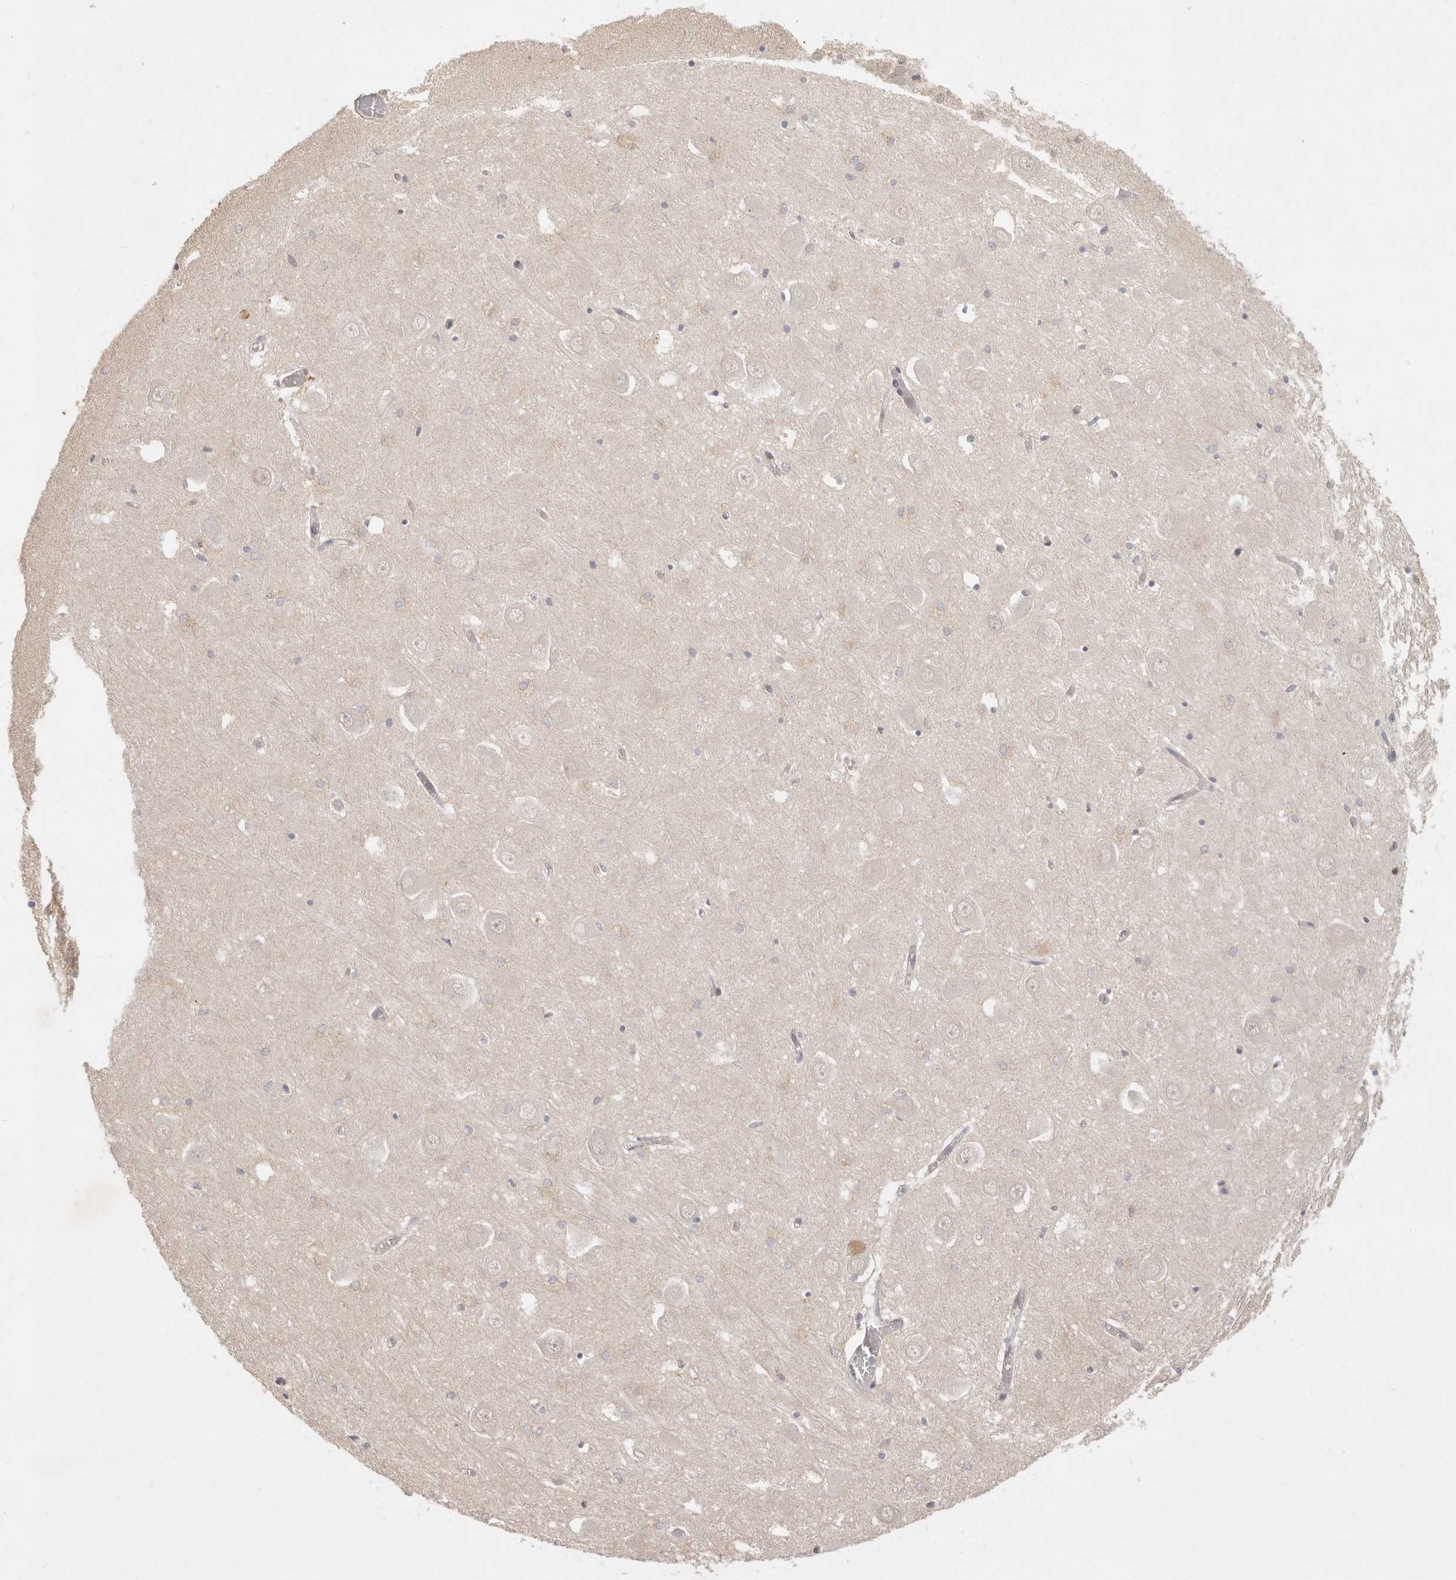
{"staining": {"intensity": "moderate", "quantity": "25%-75%", "location": "cytoplasmic/membranous"}, "tissue": "hippocampus", "cell_type": "Glial cells", "image_type": "normal", "snomed": [{"axis": "morphology", "description": "Normal tissue, NOS"}, {"axis": "topography", "description": "Hippocampus"}], "caption": "This micrograph shows IHC staining of normal human hippocampus, with medium moderate cytoplasmic/membranous staining in approximately 25%-75% of glial cells.", "gene": "PABPC4", "patient": {"sex": "male", "age": 70}}